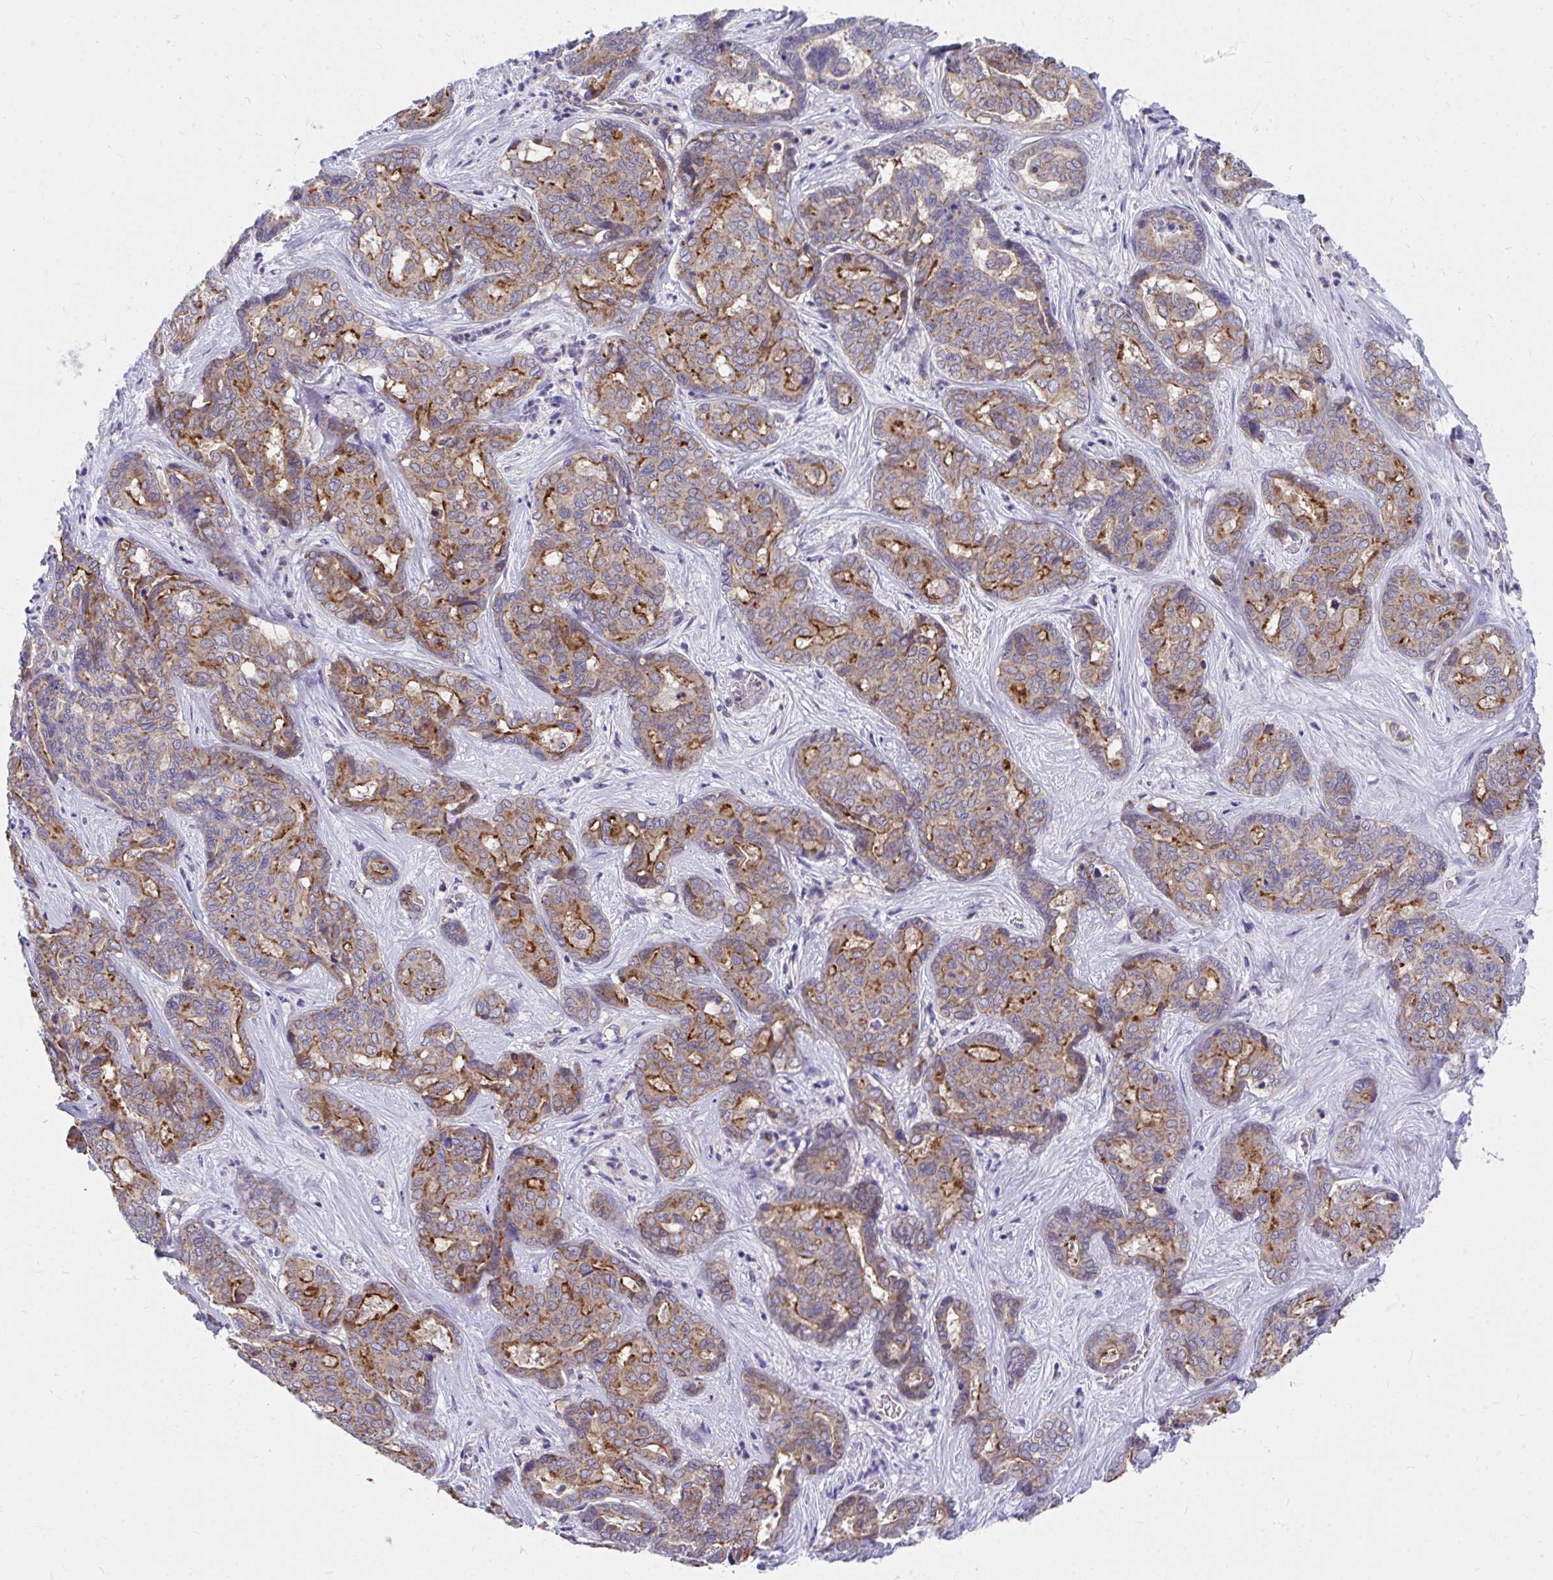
{"staining": {"intensity": "moderate", "quantity": "25%-75%", "location": "cytoplasmic/membranous"}, "tissue": "liver cancer", "cell_type": "Tumor cells", "image_type": "cancer", "snomed": [{"axis": "morphology", "description": "Cholangiocarcinoma"}, {"axis": "topography", "description": "Liver"}], "caption": "A medium amount of moderate cytoplasmic/membranous staining is present in about 25%-75% of tumor cells in liver cholangiocarcinoma tissue.", "gene": "FHIP1B", "patient": {"sex": "female", "age": 64}}